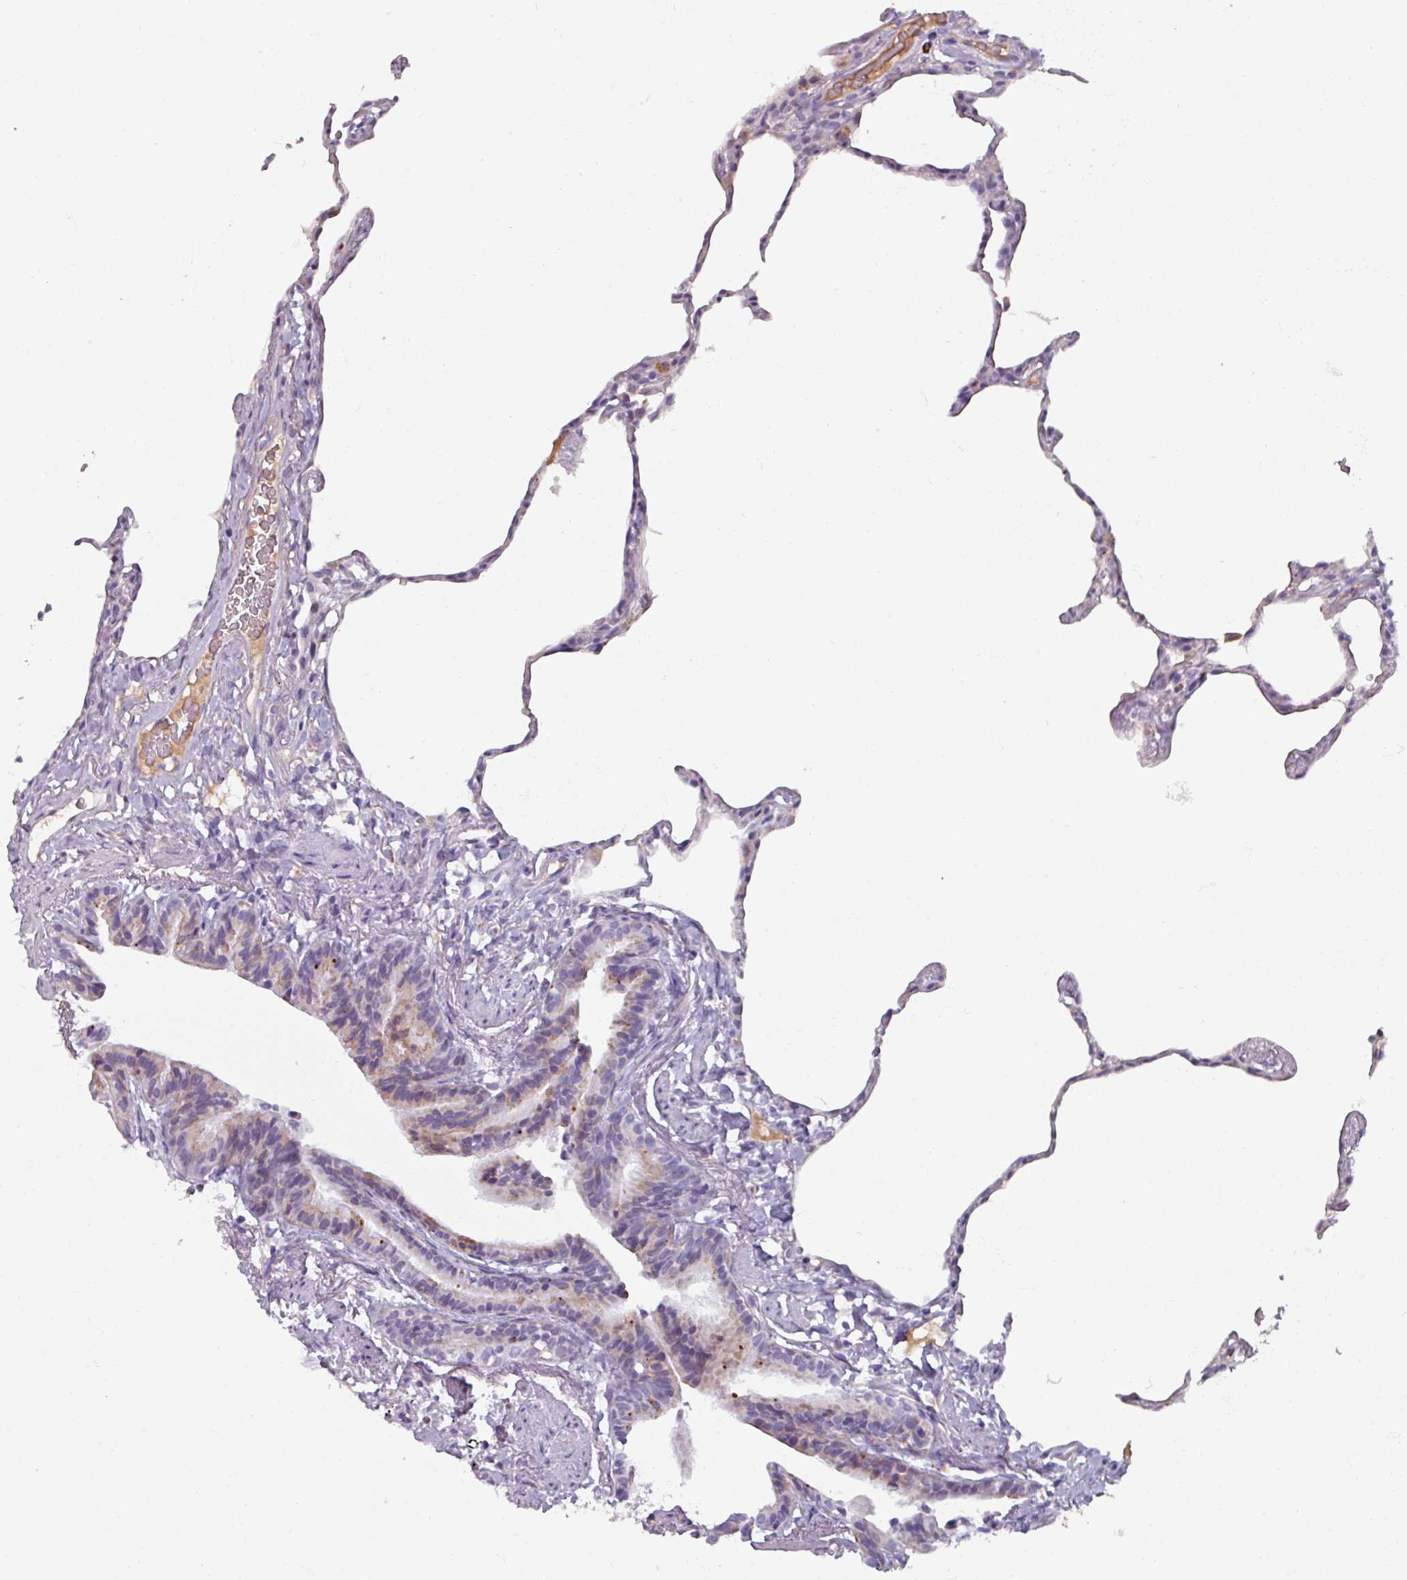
{"staining": {"intensity": "negative", "quantity": "none", "location": "none"}, "tissue": "lung", "cell_type": "Alveolar cells", "image_type": "normal", "snomed": [{"axis": "morphology", "description": "Normal tissue, NOS"}, {"axis": "topography", "description": "Lung"}], "caption": "A high-resolution photomicrograph shows immunohistochemistry staining of benign lung, which demonstrates no significant expression in alveolar cells. The staining is performed using DAB brown chromogen with nuclei counter-stained in using hematoxylin.", "gene": "SPESP1", "patient": {"sex": "female", "age": 57}}